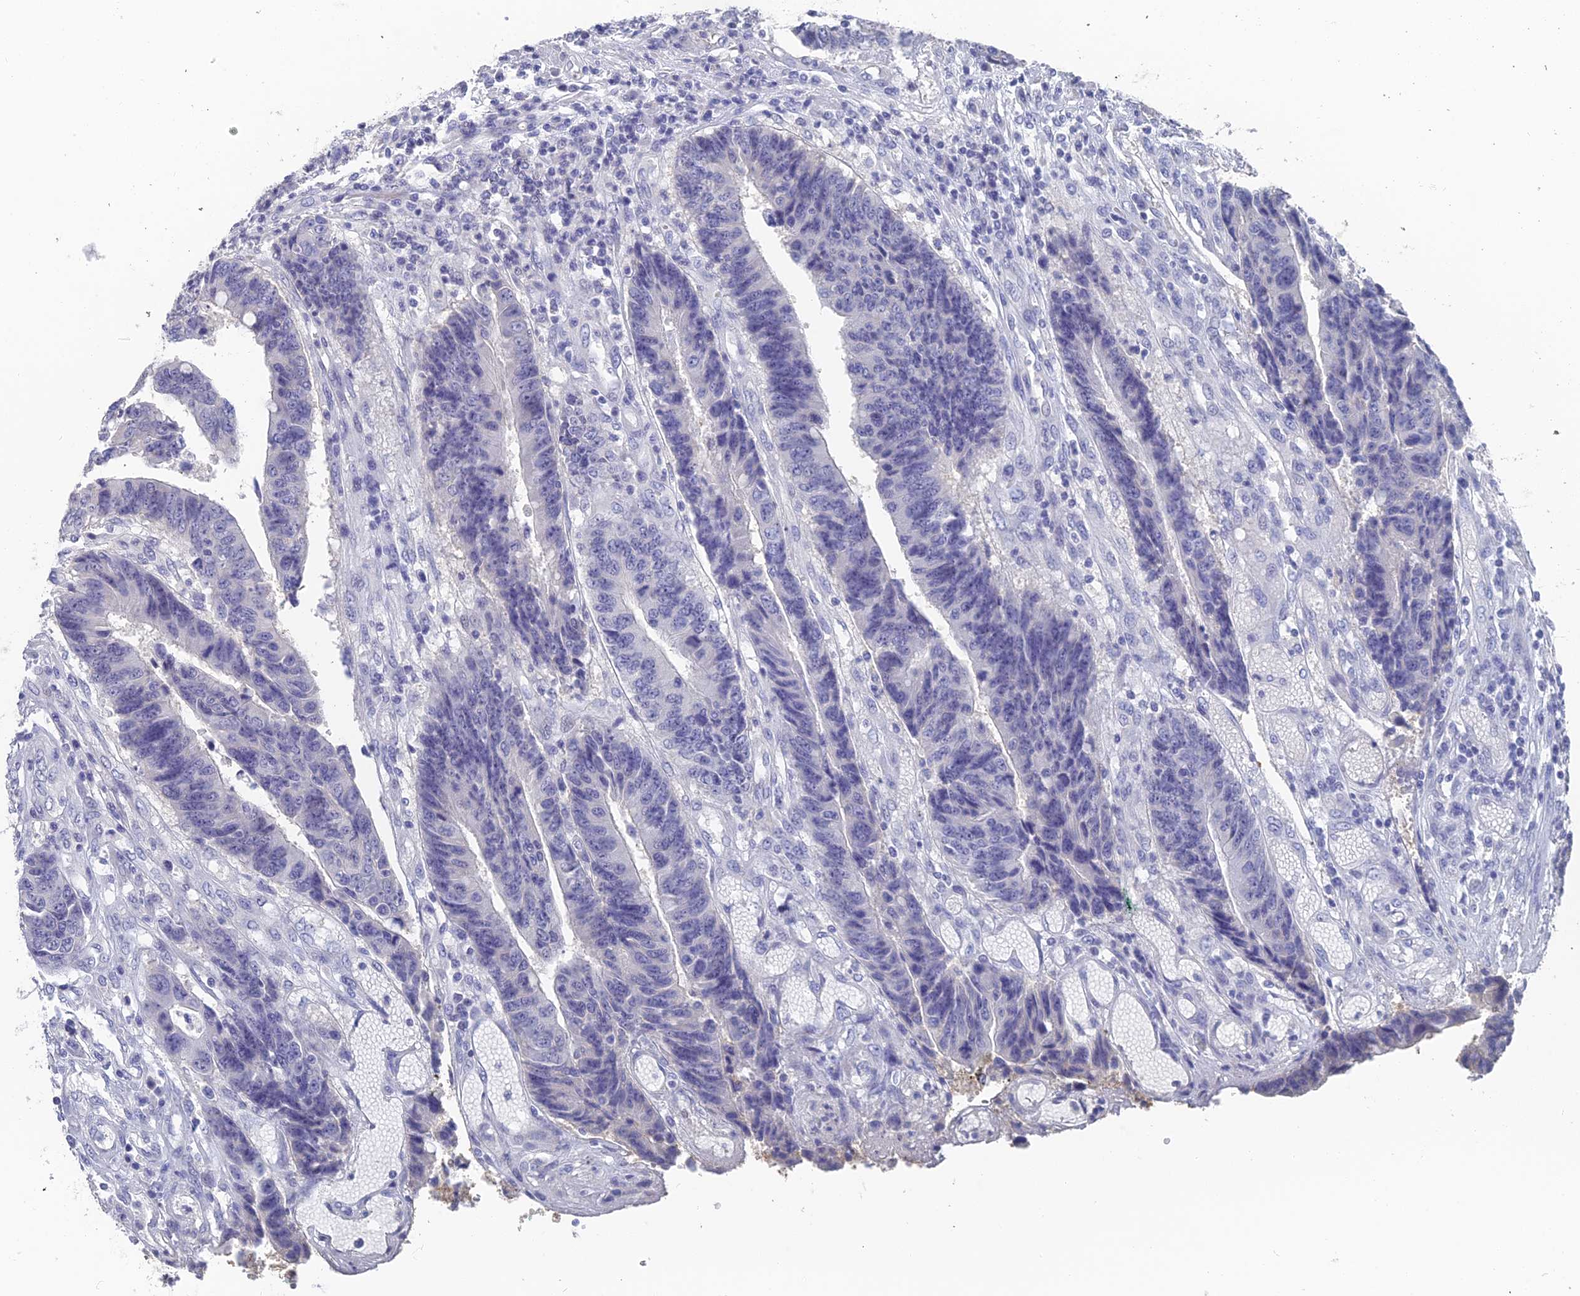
{"staining": {"intensity": "negative", "quantity": "none", "location": "none"}, "tissue": "colorectal cancer", "cell_type": "Tumor cells", "image_type": "cancer", "snomed": [{"axis": "morphology", "description": "Adenocarcinoma, NOS"}, {"axis": "topography", "description": "Rectum"}], "caption": "Immunohistochemistry micrograph of human adenocarcinoma (colorectal) stained for a protein (brown), which displays no staining in tumor cells.", "gene": "GFAP", "patient": {"sex": "male", "age": 84}}